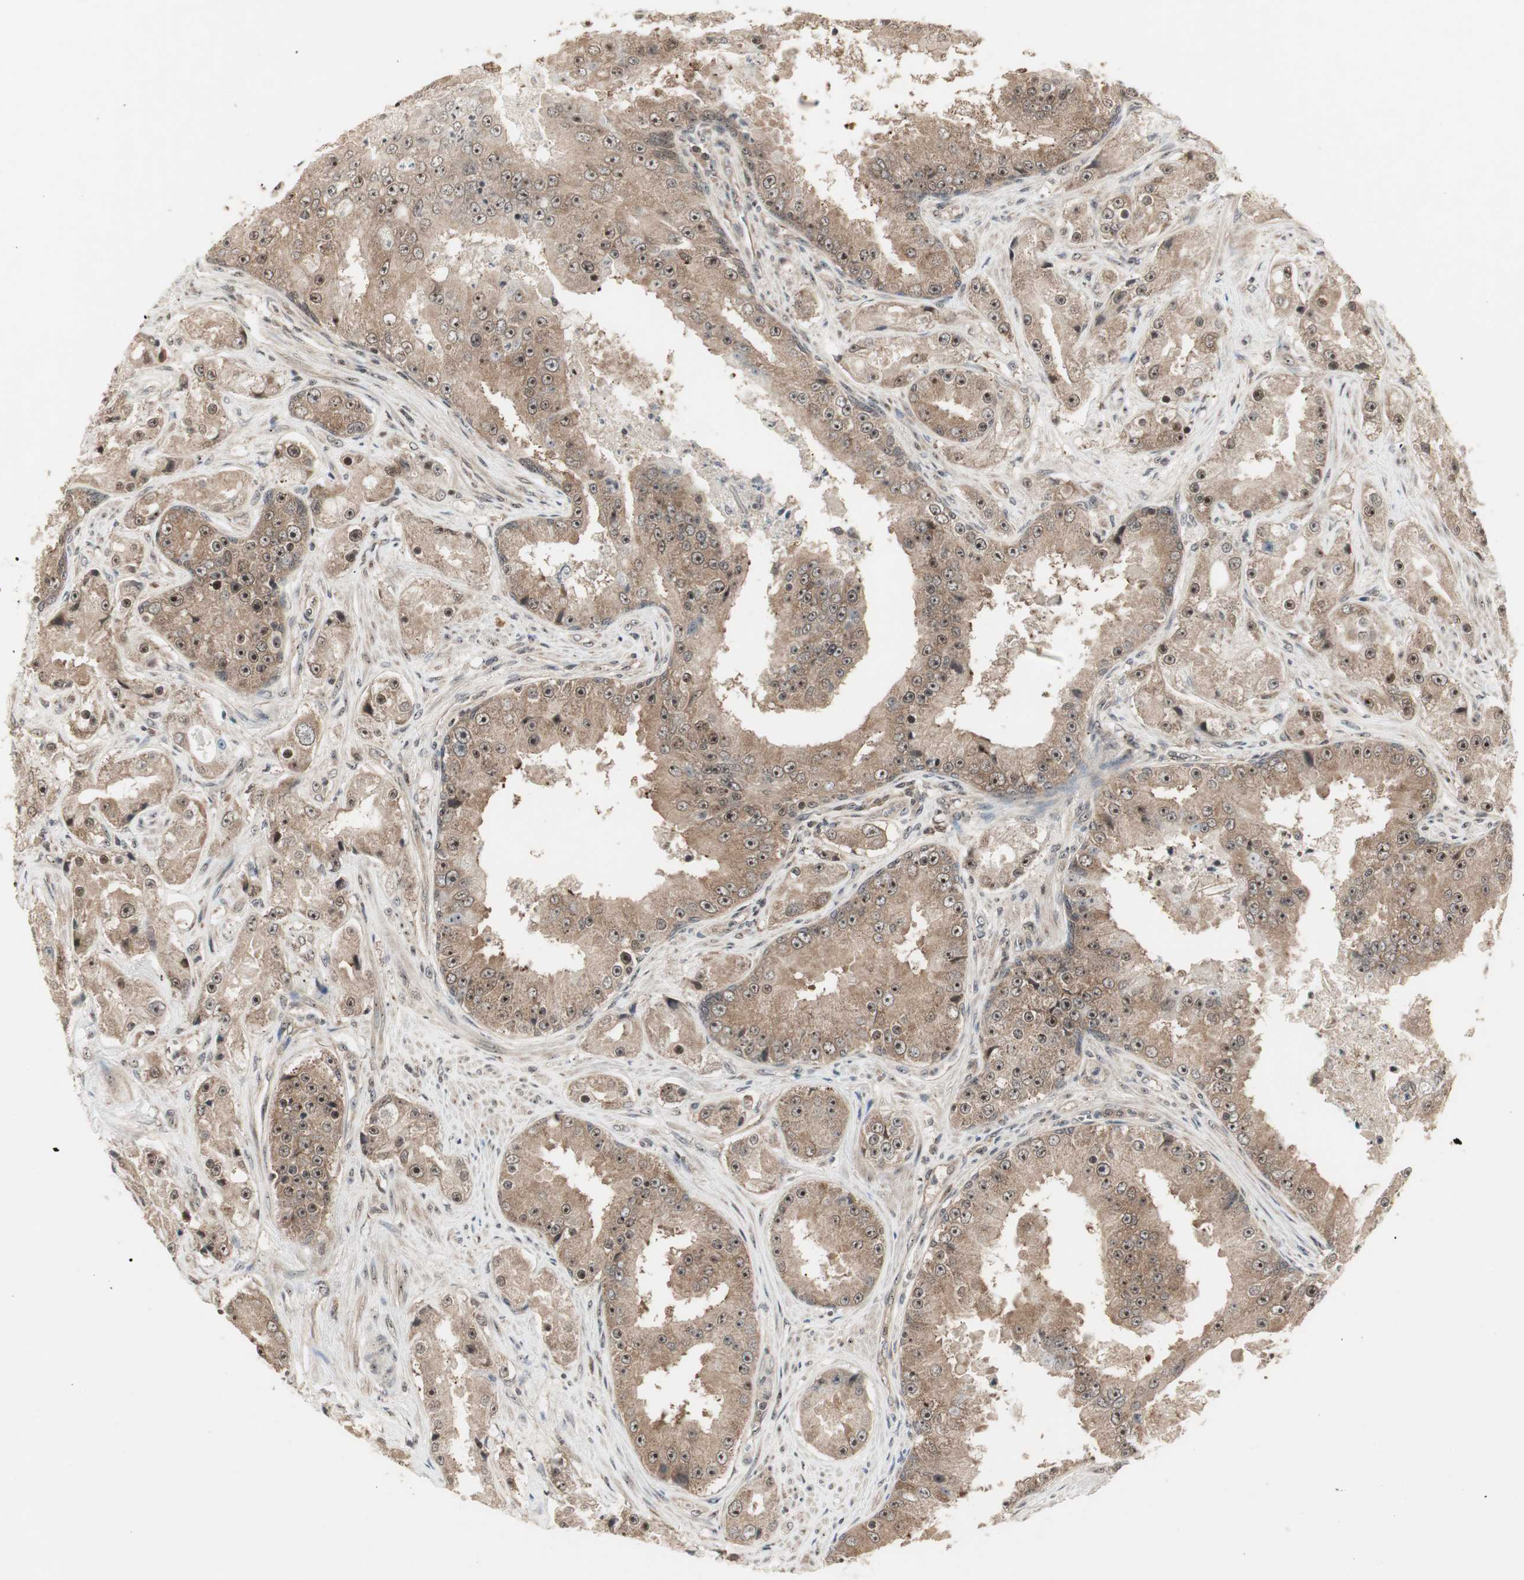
{"staining": {"intensity": "moderate", "quantity": ">75%", "location": "cytoplasmic/membranous,nuclear"}, "tissue": "prostate cancer", "cell_type": "Tumor cells", "image_type": "cancer", "snomed": [{"axis": "morphology", "description": "Adenocarcinoma, High grade"}, {"axis": "topography", "description": "Prostate"}], "caption": "Immunohistochemical staining of prostate cancer reveals medium levels of moderate cytoplasmic/membranous and nuclear protein staining in about >75% of tumor cells.", "gene": "CSNK2B", "patient": {"sex": "male", "age": 73}}